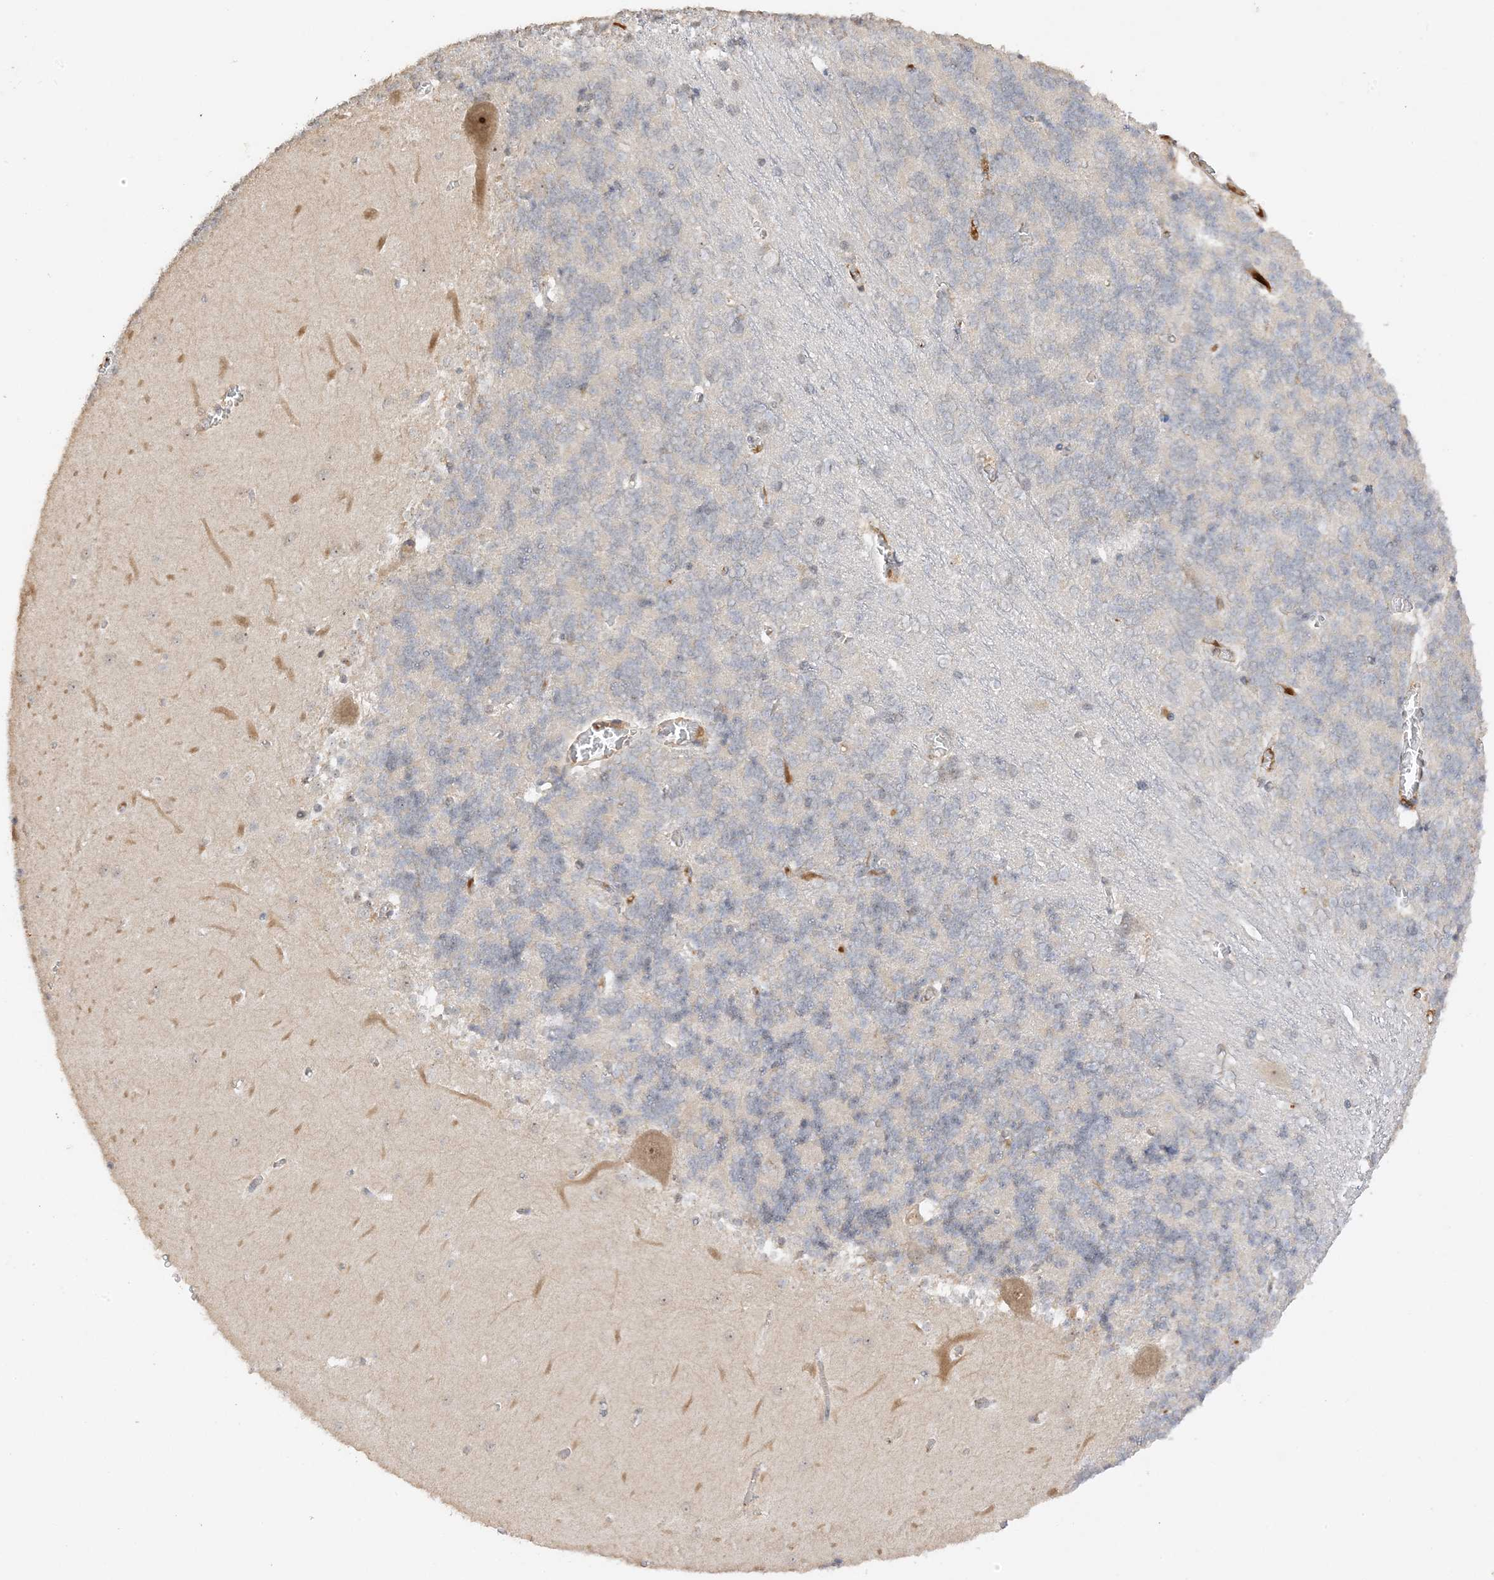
{"staining": {"intensity": "negative", "quantity": "none", "location": "none"}, "tissue": "cerebellum", "cell_type": "Cells in granular layer", "image_type": "normal", "snomed": [{"axis": "morphology", "description": "Normal tissue, NOS"}, {"axis": "topography", "description": "Cerebellum"}], "caption": "DAB immunohistochemical staining of normal cerebellum demonstrates no significant positivity in cells in granular layer.", "gene": "DDX18", "patient": {"sex": "male", "age": 37}}